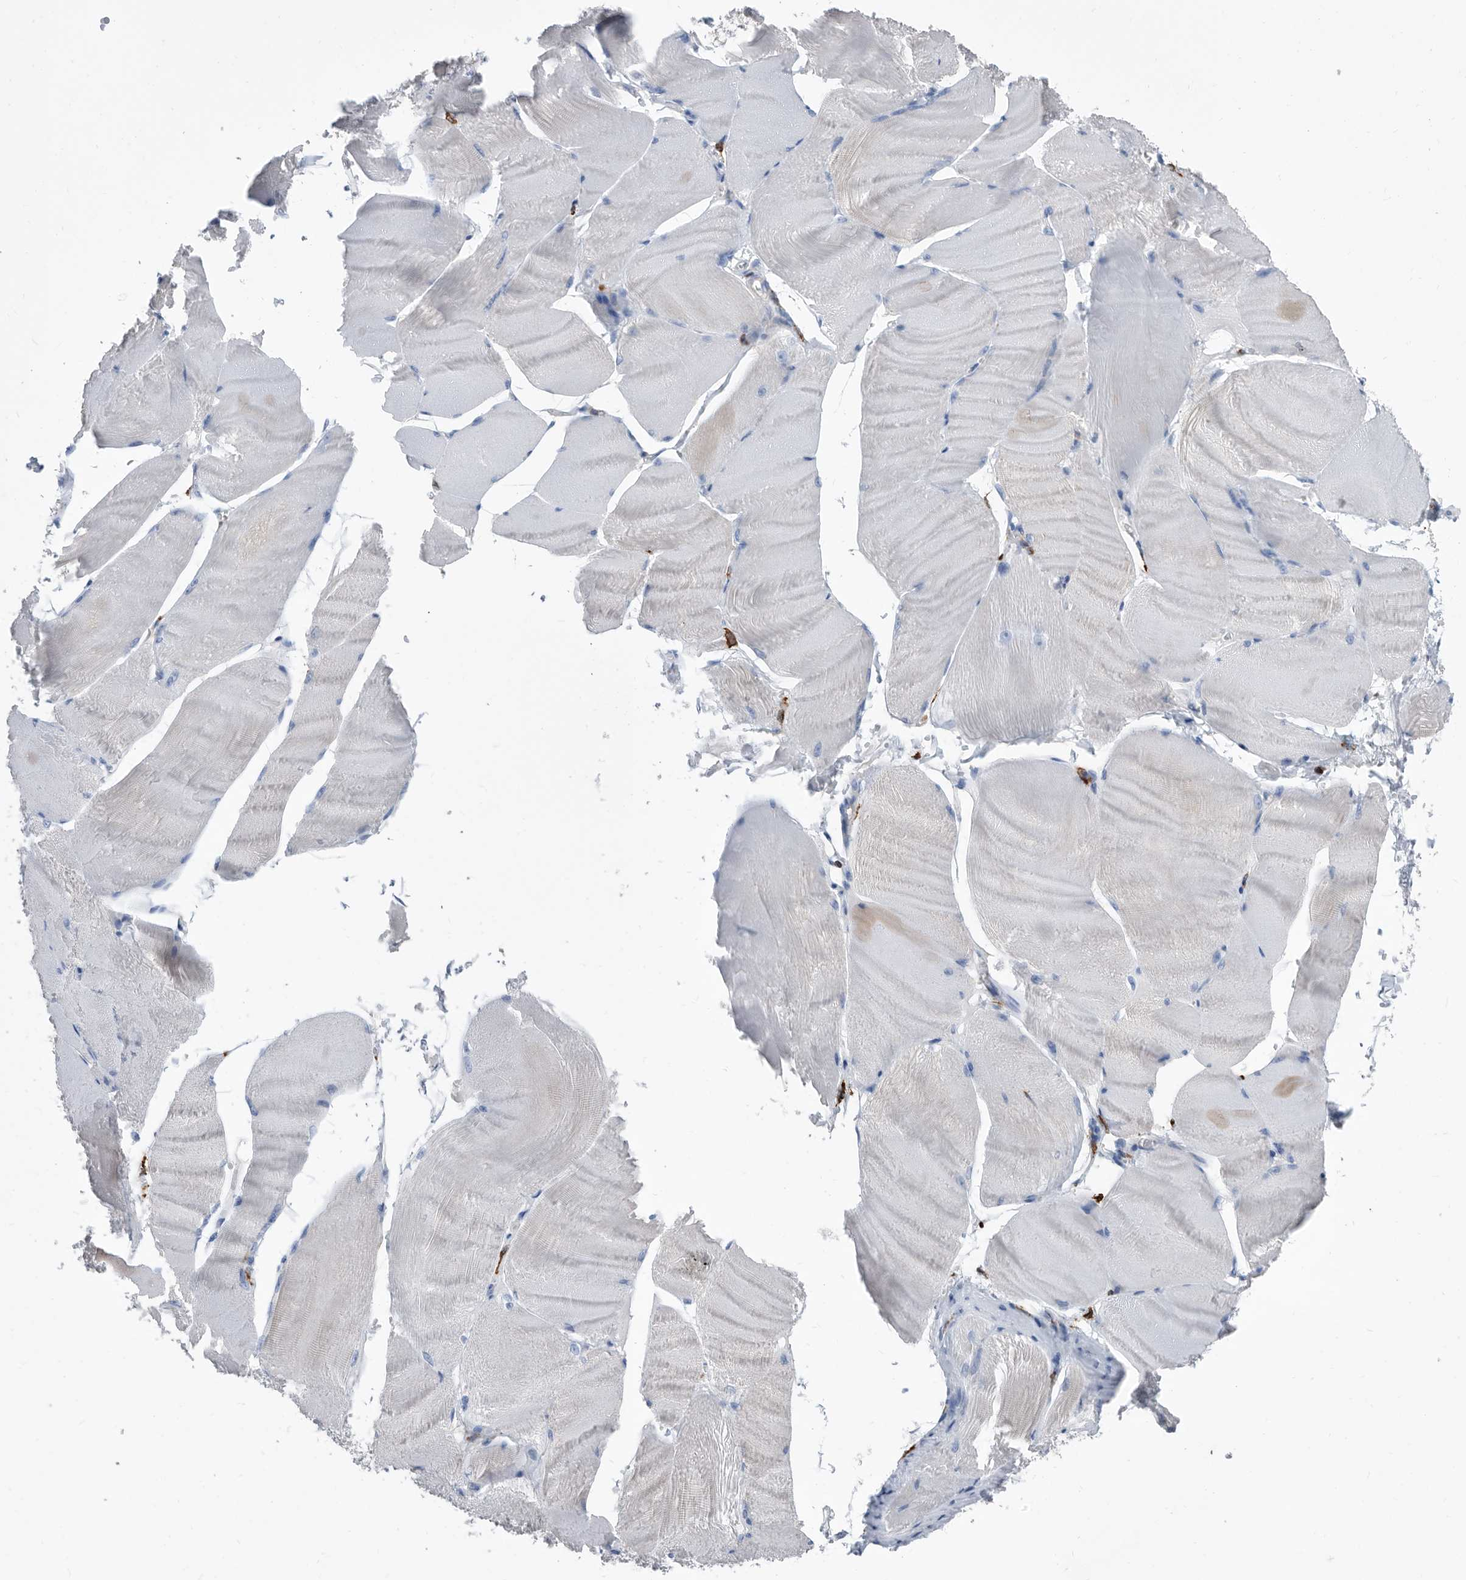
{"staining": {"intensity": "negative", "quantity": "none", "location": "none"}, "tissue": "skeletal muscle", "cell_type": "Myocytes", "image_type": "normal", "snomed": [{"axis": "morphology", "description": "Normal tissue, NOS"}, {"axis": "morphology", "description": "Basal cell carcinoma"}, {"axis": "topography", "description": "Skeletal muscle"}], "caption": "Immunohistochemical staining of unremarkable human skeletal muscle reveals no significant positivity in myocytes.", "gene": "MS4A4A", "patient": {"sex": "female", "age": 64}}